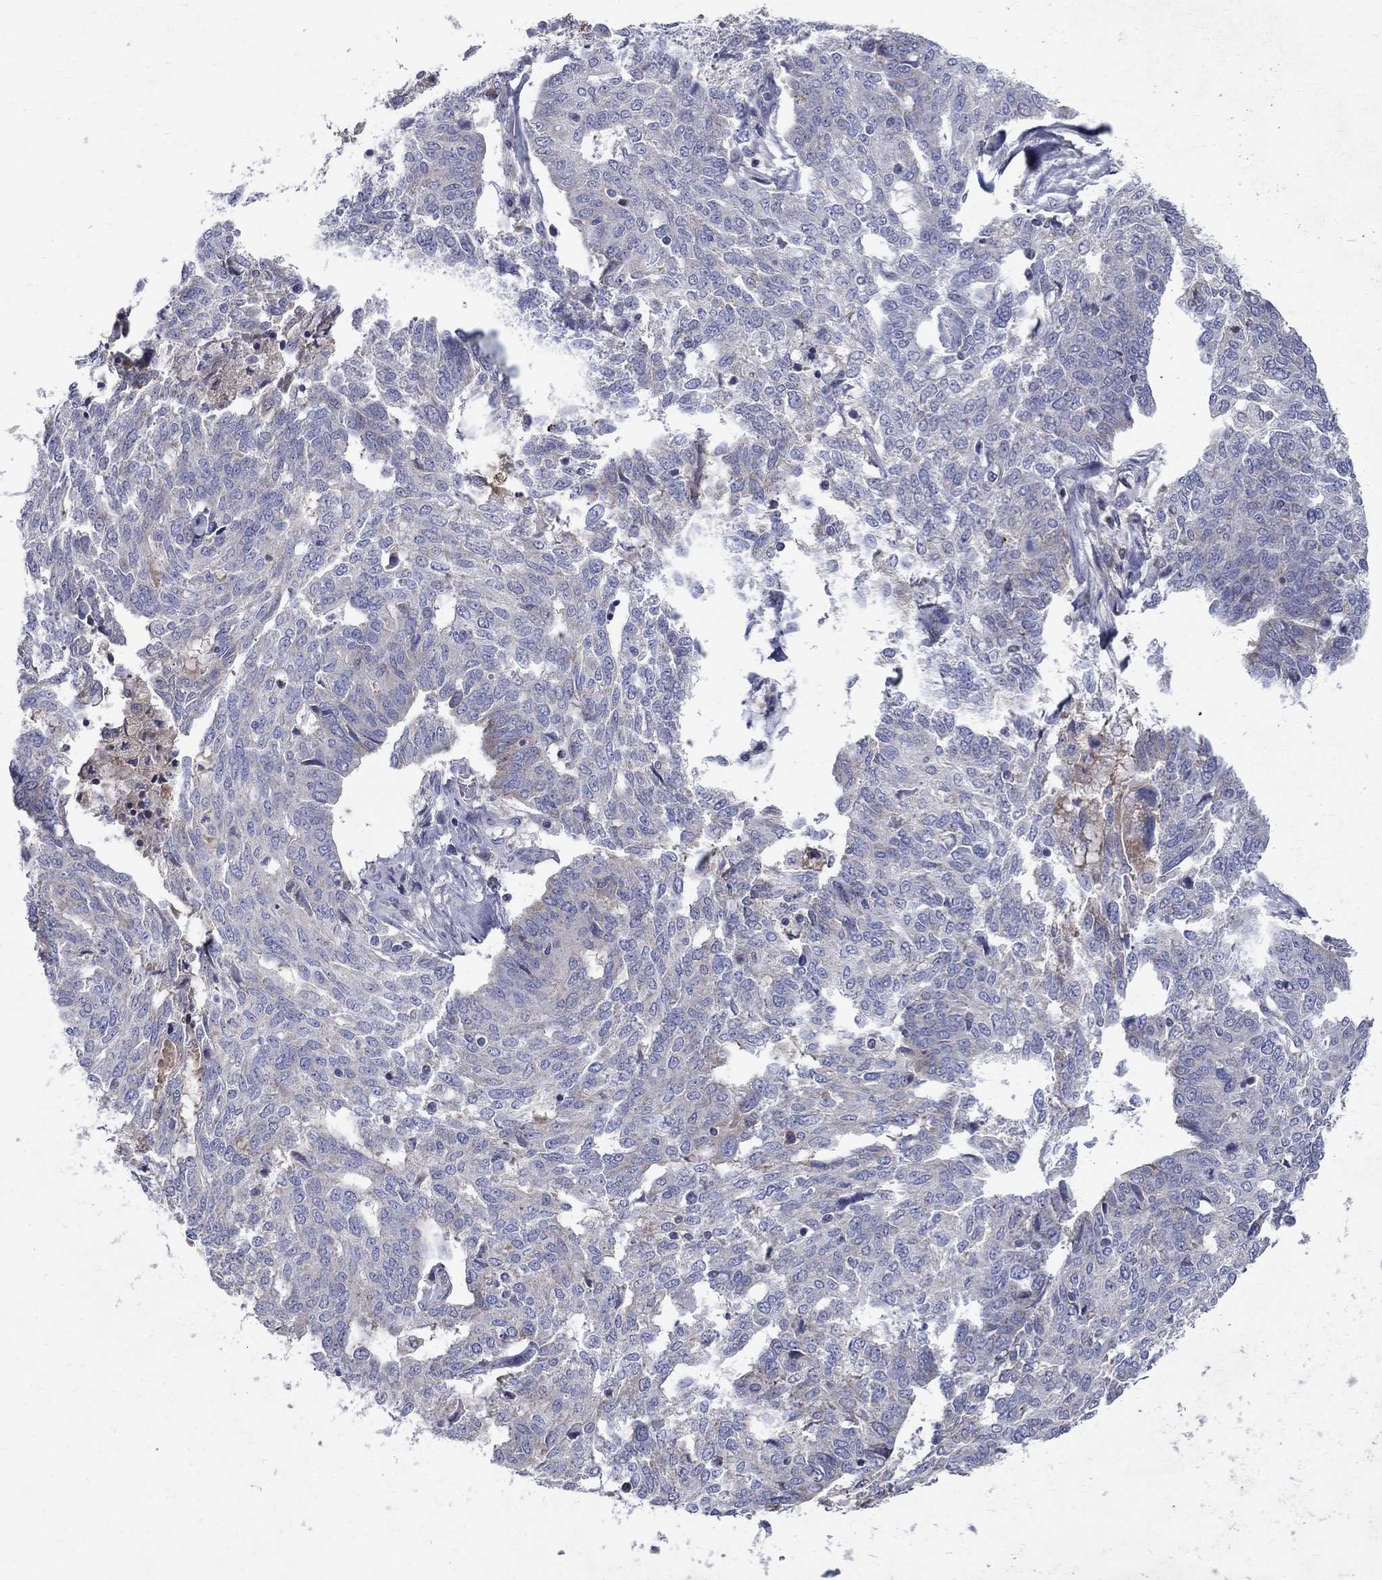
{"staining": {"intensity": "negative", "quantity": "none", "location": "none"}, "tissue": "ovarian cancer", "cell_type": "Tumor cells", "image_type": "cancer", "snomed": [{"axis": "morphology", "description": "Cystadenocarcinoma, serous, NOS"}, {"axis": "topography", "description": "Ovary"}], "caption": "An image of ovarian cancer (serous cystadenocarcinoma) stained for a protein reveals no brown staining in tumor cells.", "gene": "SLC4A10", "patient": {"sex": "female", "age": 67}}